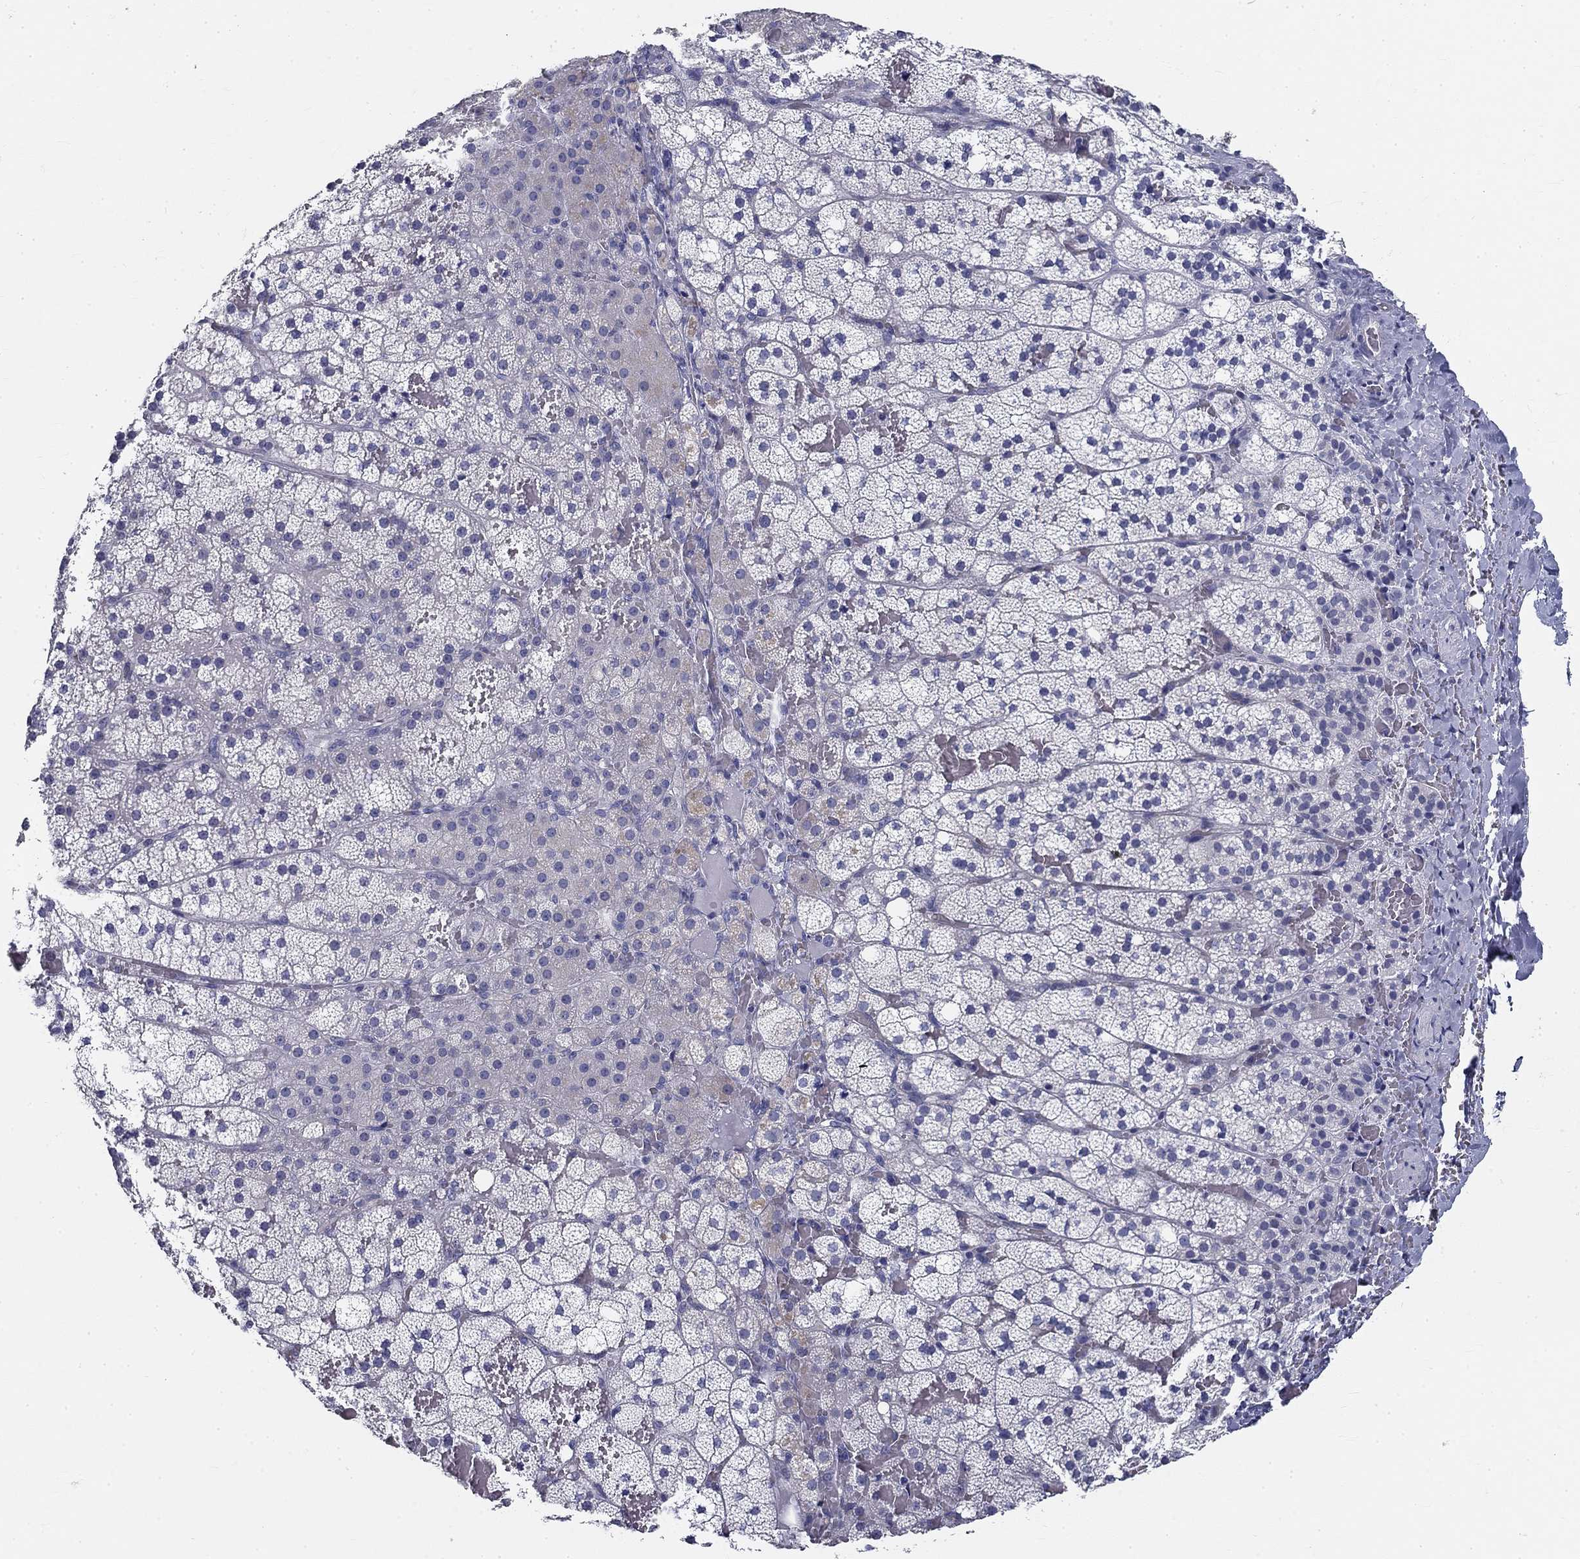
{"staining": {"intensity": "negative", "quantity": "none", "location": "none"}, "tissue": "adrenal gland", "cell_type": "Glandular cells", "image_type": "normal", "snomed": [{"axis": "morphology", "description": "Normal tissue, NOS"}, {"axis": "topography", "description": "Adrenal gland"}], "caption": "DAB (3,3'-diaminobenzidine) immunohistochemical staining of benign adrenal gland exhibits no significant expression in glandular cells.", "gene": "GALNTL5", "patient": {"sex": "male", "age": 53}}